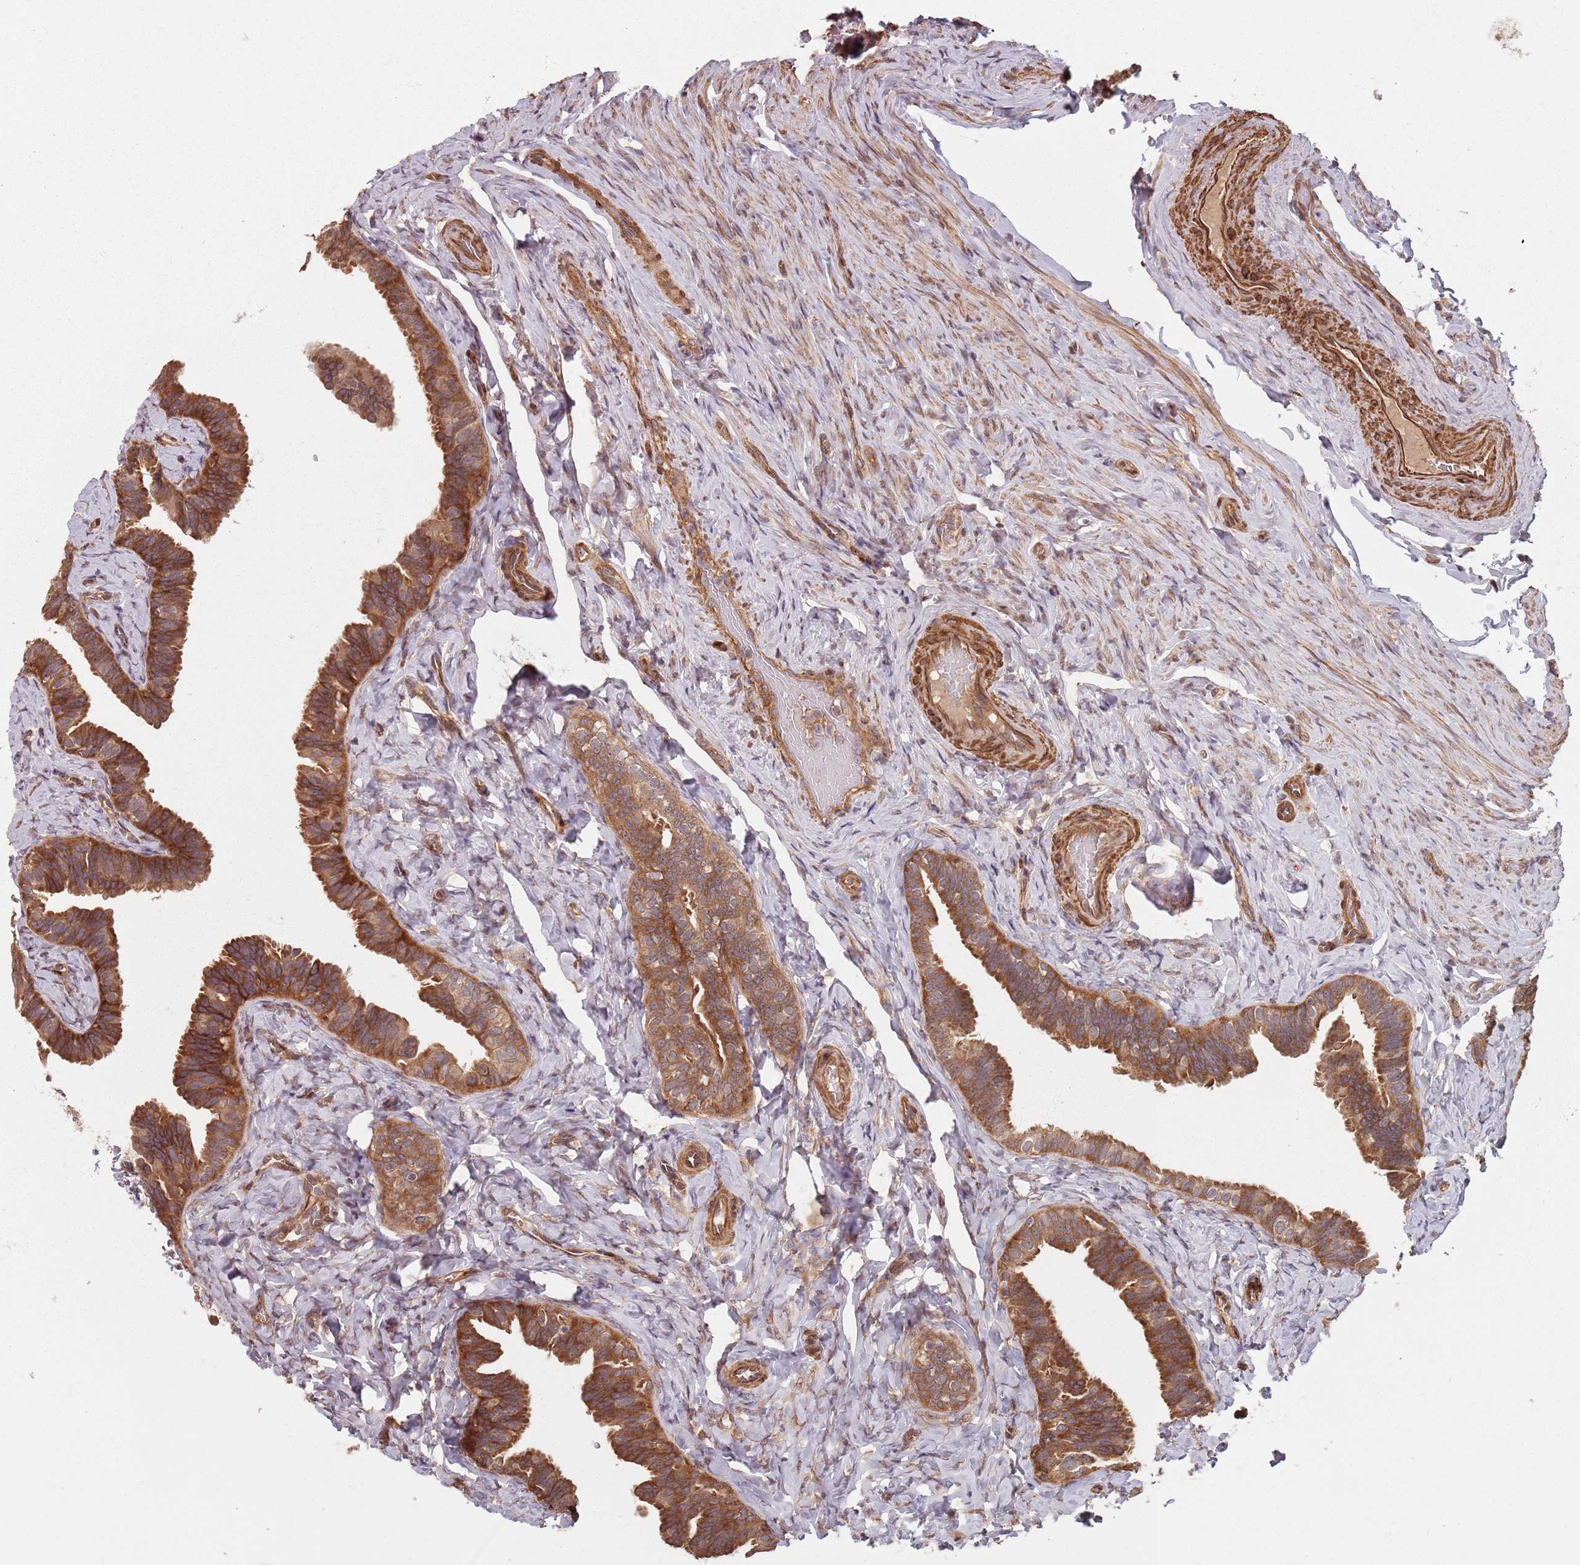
{"staining": {"intensity": "strong", "quantity": ">75%", "location": "cytoplasmic/membranous"}, "tissue": "fallopian tube", "cell_type": "Glandular cells", "image_type": "normal", "snomed": [{"axis": "morphology", "description": "Normal tissue, NOS"}, {"axis": "topography", "description": "Fallopian tube"}], "caption": "This histopathology image exhibits immunohistochemistry staining of normal fallopian tube, with high strong cytoplasmic/membranous expression in approximately >75% of glandular cells.", "gene": "NOTCH3", "patient": {"sex": "female", "age": 65}}